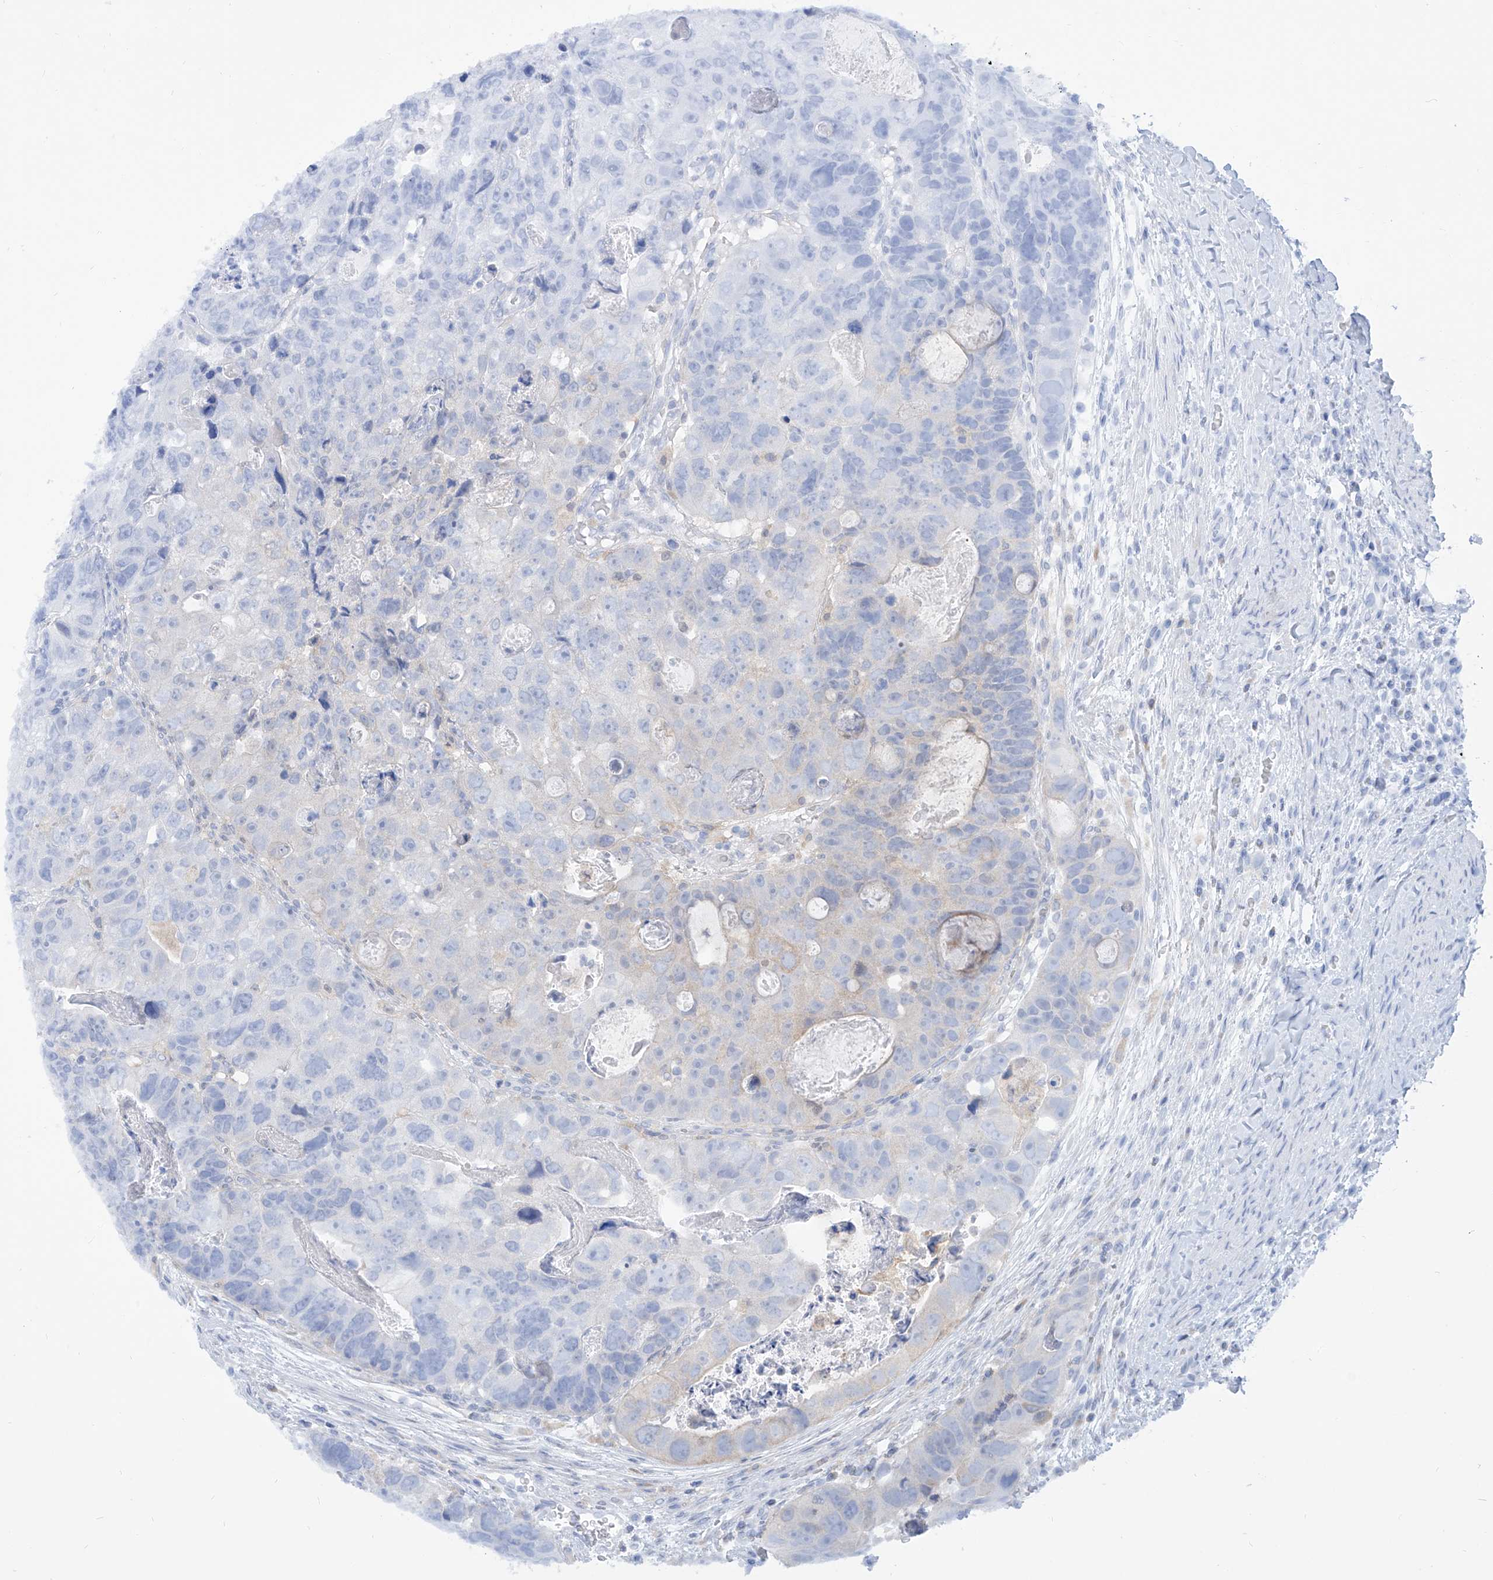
{"staining": {"intensity": "negative", "quantity": "none", "location": "none"}, "tissue": "colorectal cancer", "cell_type": "Tumor cells", "image_type": "cancer", "snomed": [{"axis": "morphology", "description": "Adenocarcinoma, NOS"}, {"axis": "topography", "description": "Rectum"}], "caption": "Protein analysis of adenocarcinoma (colorectal) reveals no significant expression in tumor cells.", "gene": "PDXK", "patient": {"sex": "male", "age": 59}}